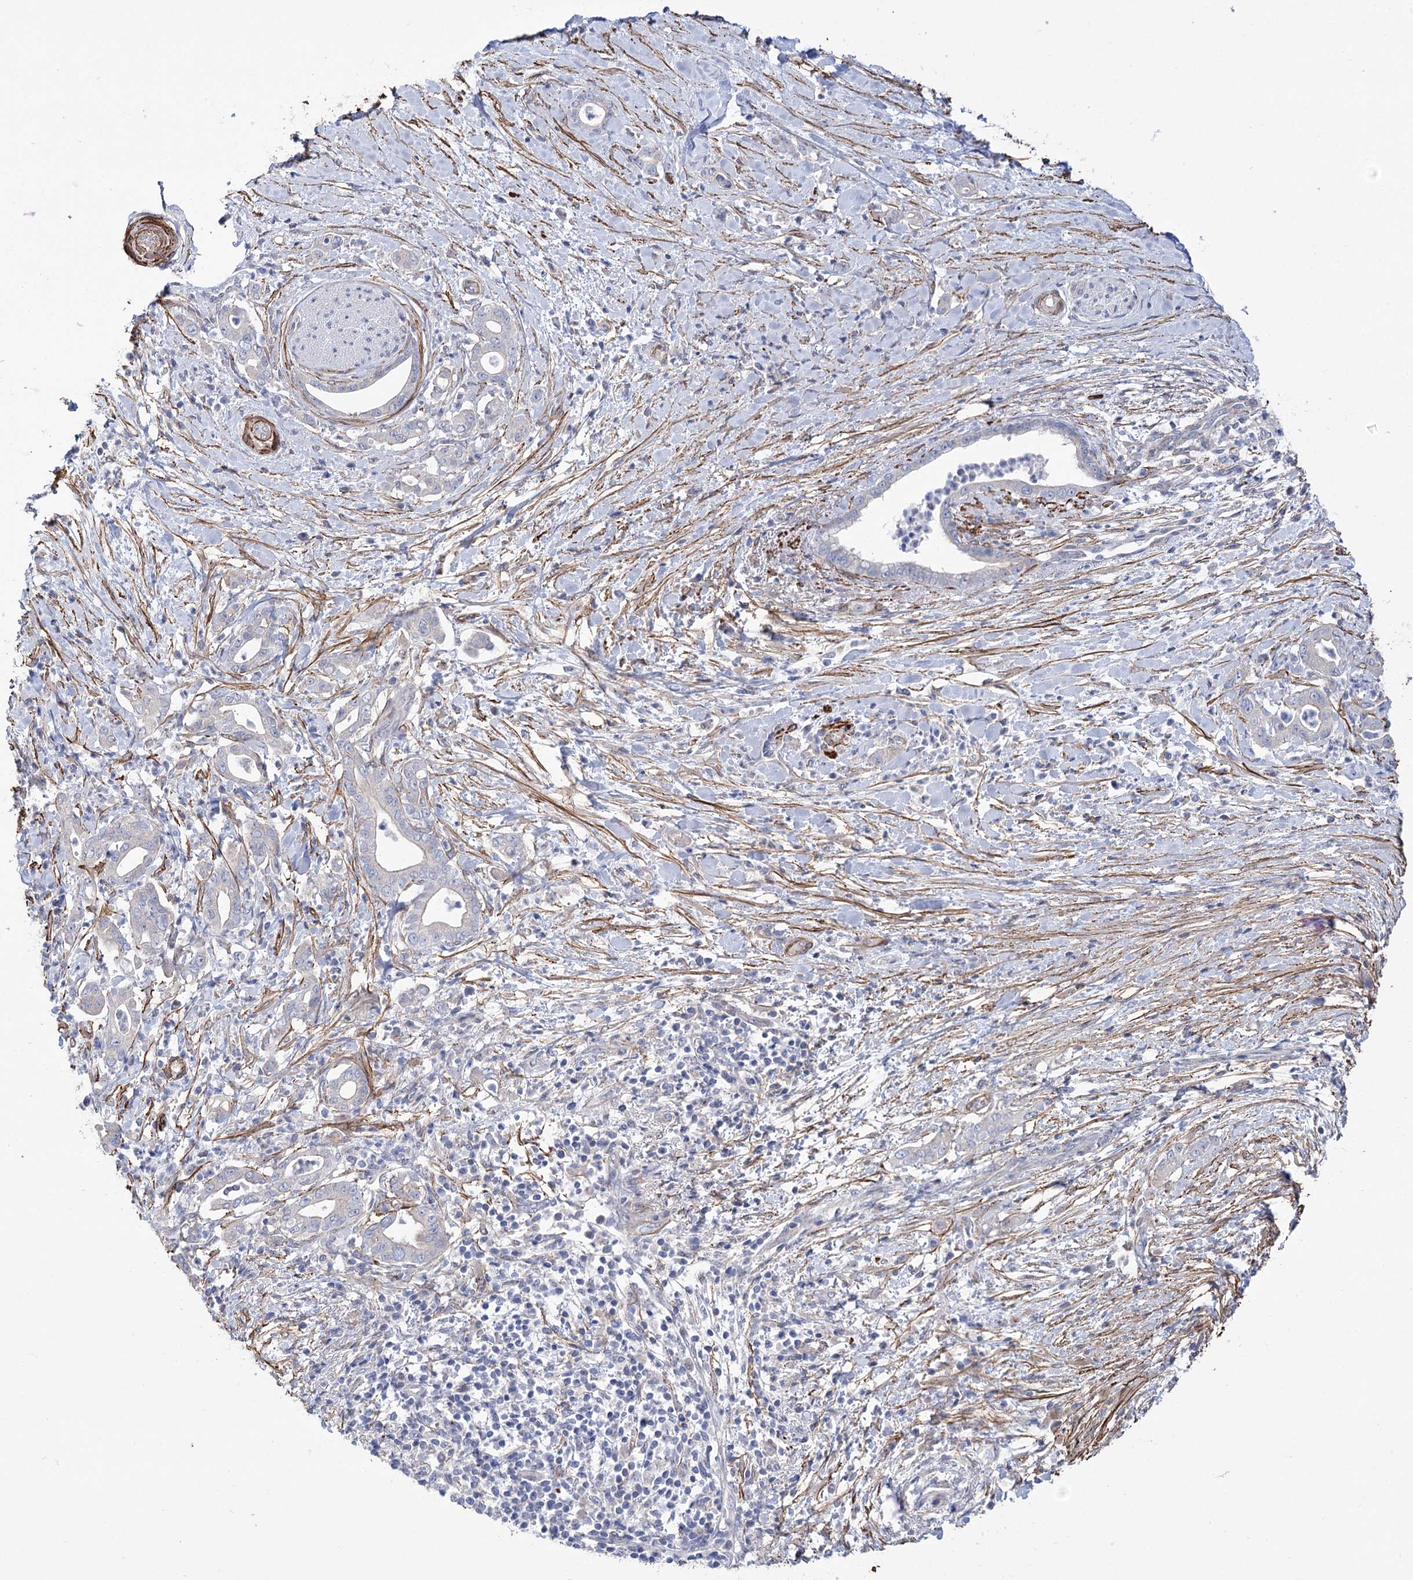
{"staining": {"intensity": "negative", "quantity": "none", "location": "none"}, "tissue": "pancreatic cancer", "cell_type": "Tumor cells", "image_type": "cancer", "snomed": [{"axis": "morphology", "description": "Adenocarcinoma, NOS"}, {"axis": "topography", "description": "Pancreas"}], "caption": "Immunohistochemistry (IHC) photomicrograph of neoplastic tissue: pancreatic adenocarcinoma stained with DAB exhibits no significant protein expression in tumor cells.", "gene": "WASHC3", "patient": {"sex": "female", "age": 55}}